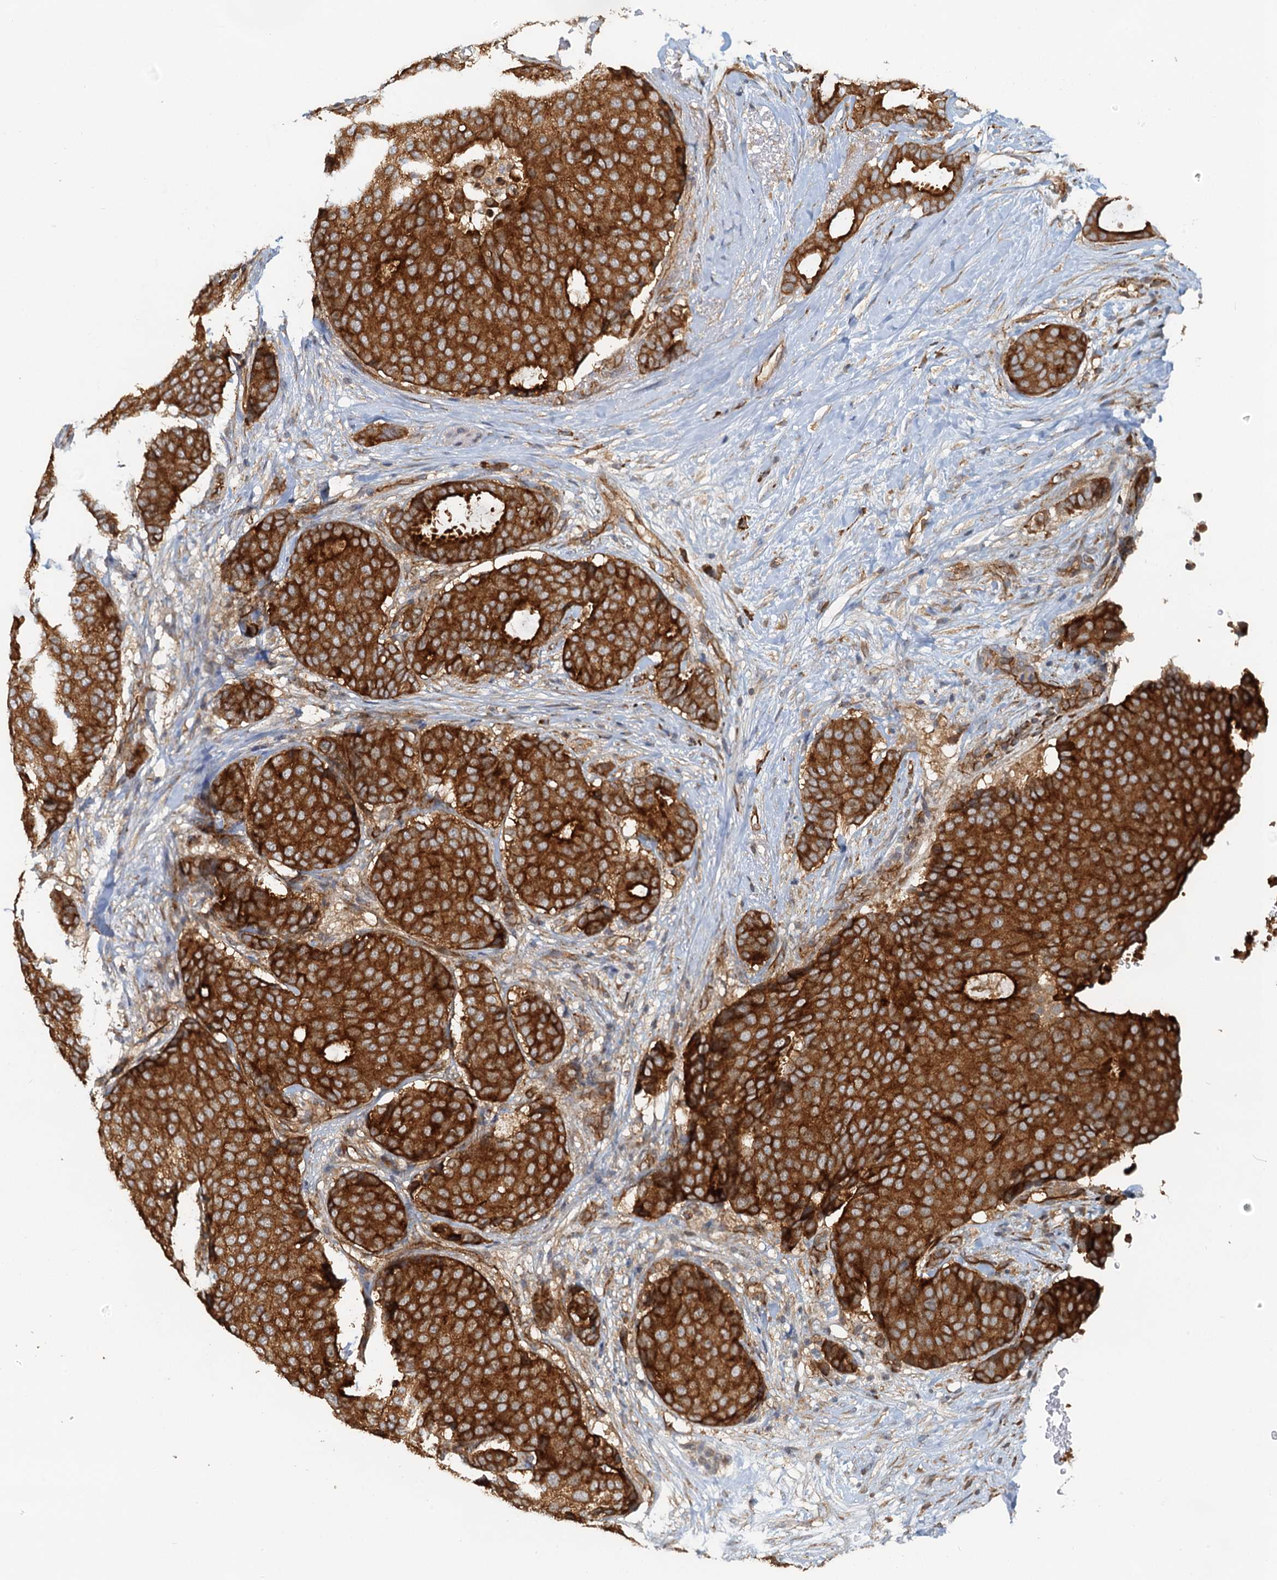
{"staining": {"intensity": "strong", "quantity": ">75%", "location": "cytoplasmic/membranous"}, "tissue": "breast cancer", "cell_type": "Tumor cells", "image_type": "cancer", "snomed": [{"axis": "morphology", "description": "Duct carcinoma"}, {"axis": "topography", "description": "Breast"}], "caption": "The photomicrograph demonstrates staining of invasive ductal carcinoma (breast), revealing strong cytoplasmic/membranous protein staining (brown color) within tumor cells. The staining was performed using DAB (3,3'-diaminobenzidine), with brown indicating positive protein expression. Nuclei are stained blue with hematoxylin.", "gene": "NIPAL3", "patient": {"sex": "female", "age": 75}}